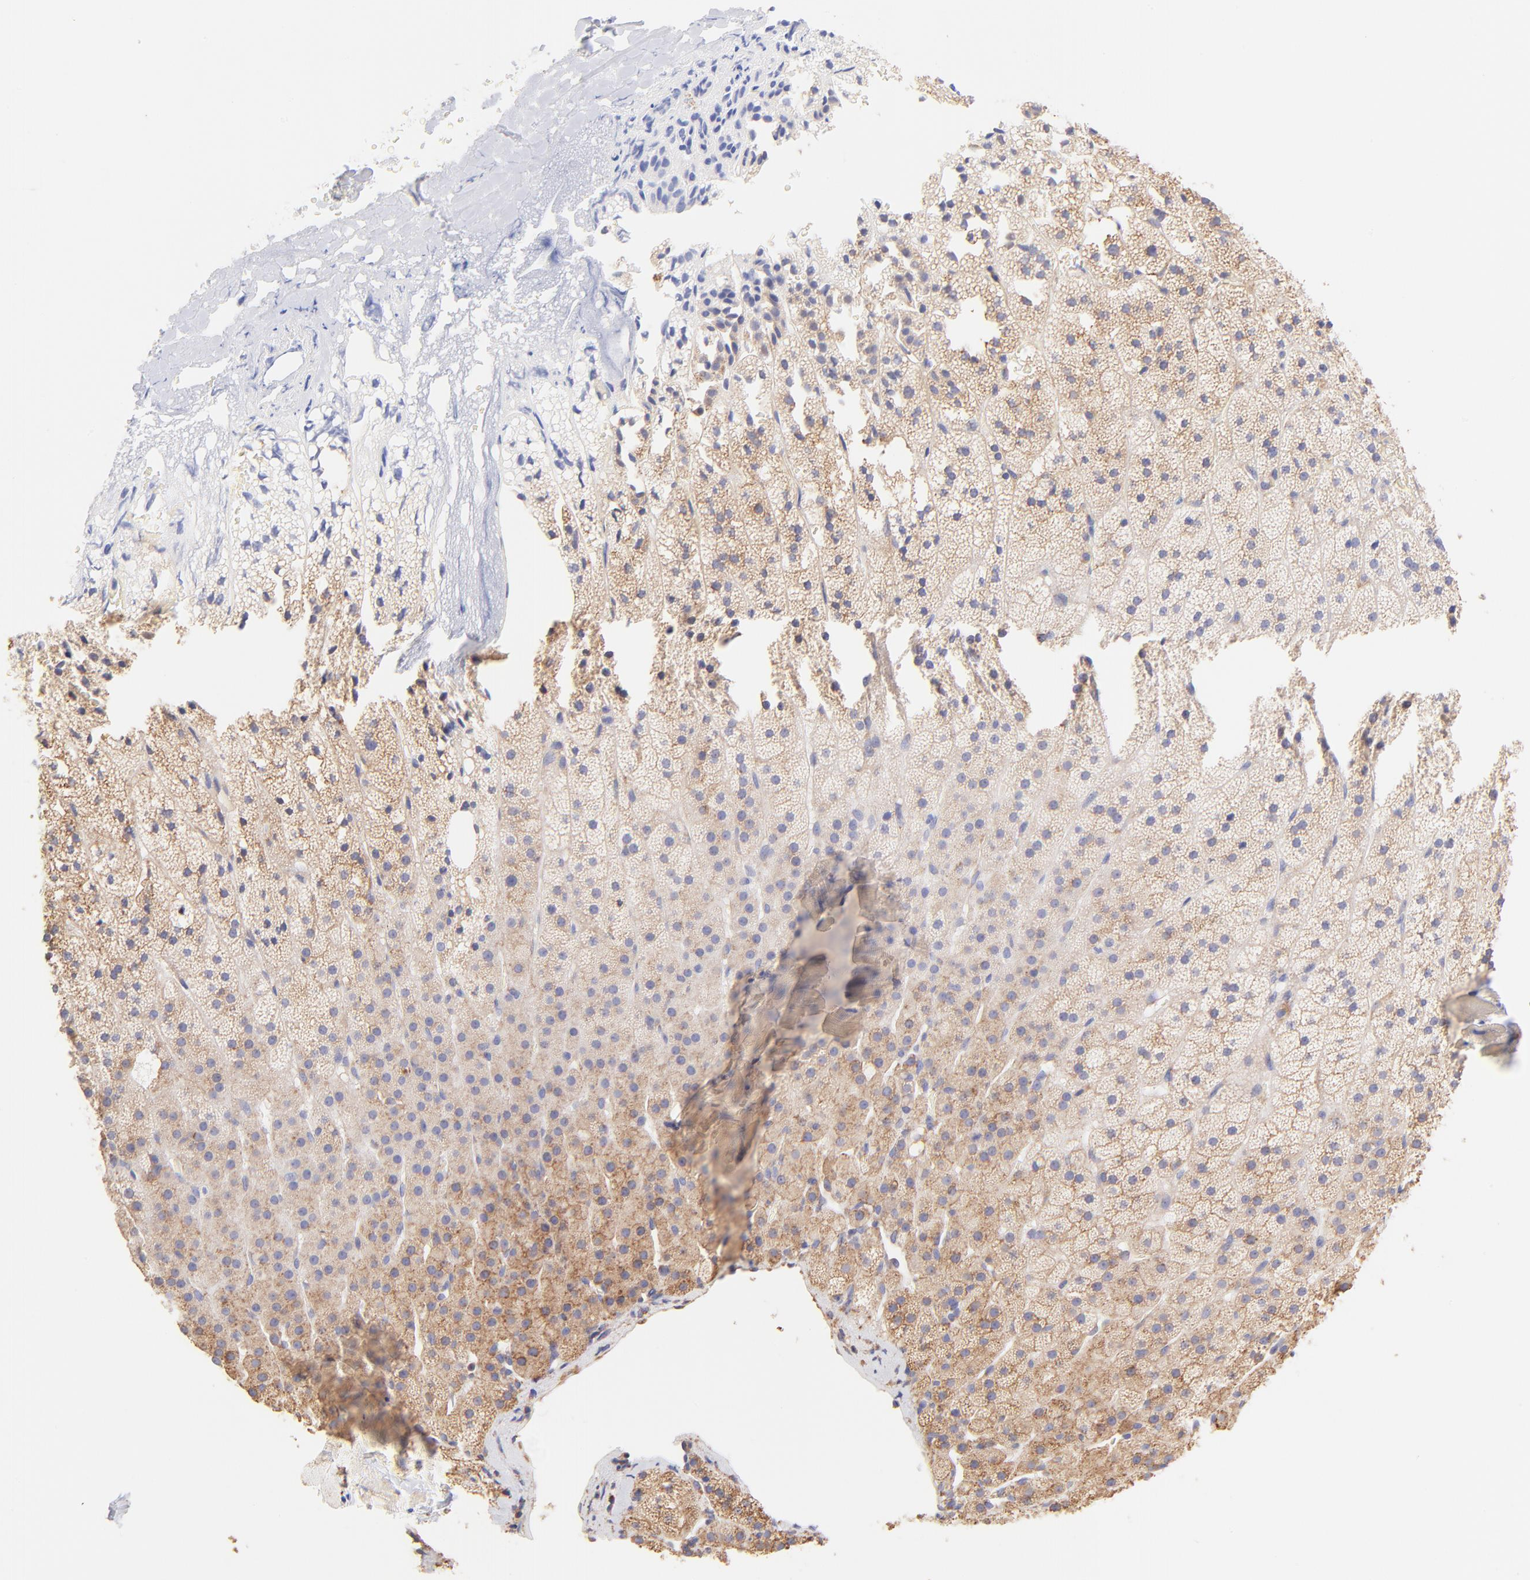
{"staining": {"intensity": "moderate", "quantity": ">75%", "location": "cytoplasmic/membranous"}, "tissue": "adrenal gland", "cell_type": "Glandular cells", "image_type": "normal", "snomed": [{"axis": "morphology", "description": "Normal tissue, NOS"}, {"axis": "topography", "description": "Adrenal gland"}], "caption": "Glandular cells reveal moderate cytoplasmic/membranous positivity in approximately >75% of cells in benign adrenal gland. (DAB (3,3'-diaminobenzidine) = brown stain, brightfield microscopy at high magnification).", "gene": "RPL30", "patient": {"sex": "male", "age": 35}}